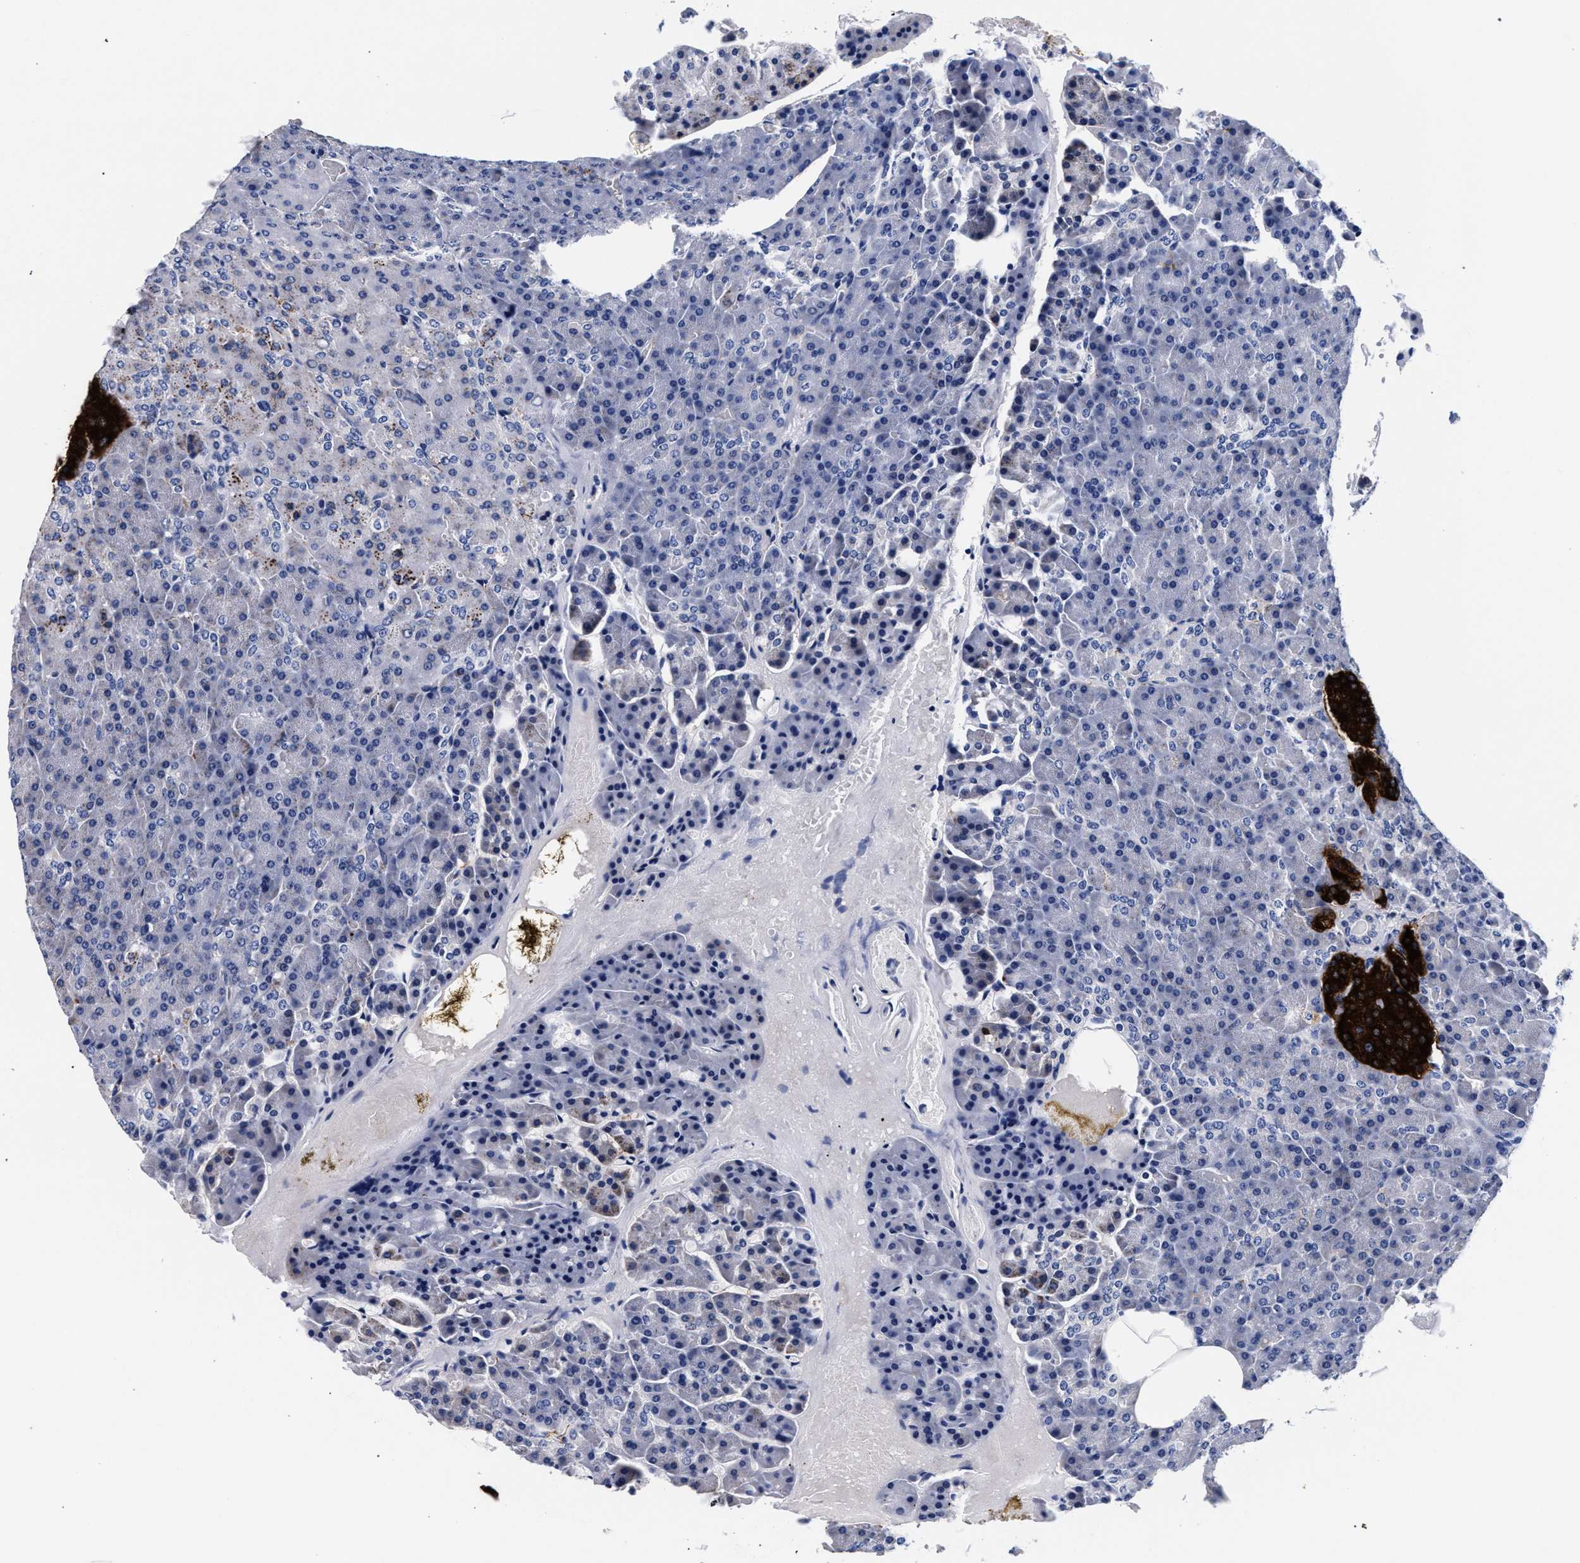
{"staining": {"intensity": "negative", "quantity": "none", "location": "none"}, "tissue": "pancreas", "cell_type": "Exocrine glandular cells", "image_type": "normal", "snomed": [{"axis": "morphology", "description": "Normal tissue, NOS"}, {"axis": "topography", "description": "Pancreas"}], "caption": "Pancreas was stained to show a protein in brown. There is no significant expression in exocrine glandular cells. (DAB immunohistochemistry, high magnification).", "gene": "RAB3B", "patient": {"sex": "female", "age": 35}}